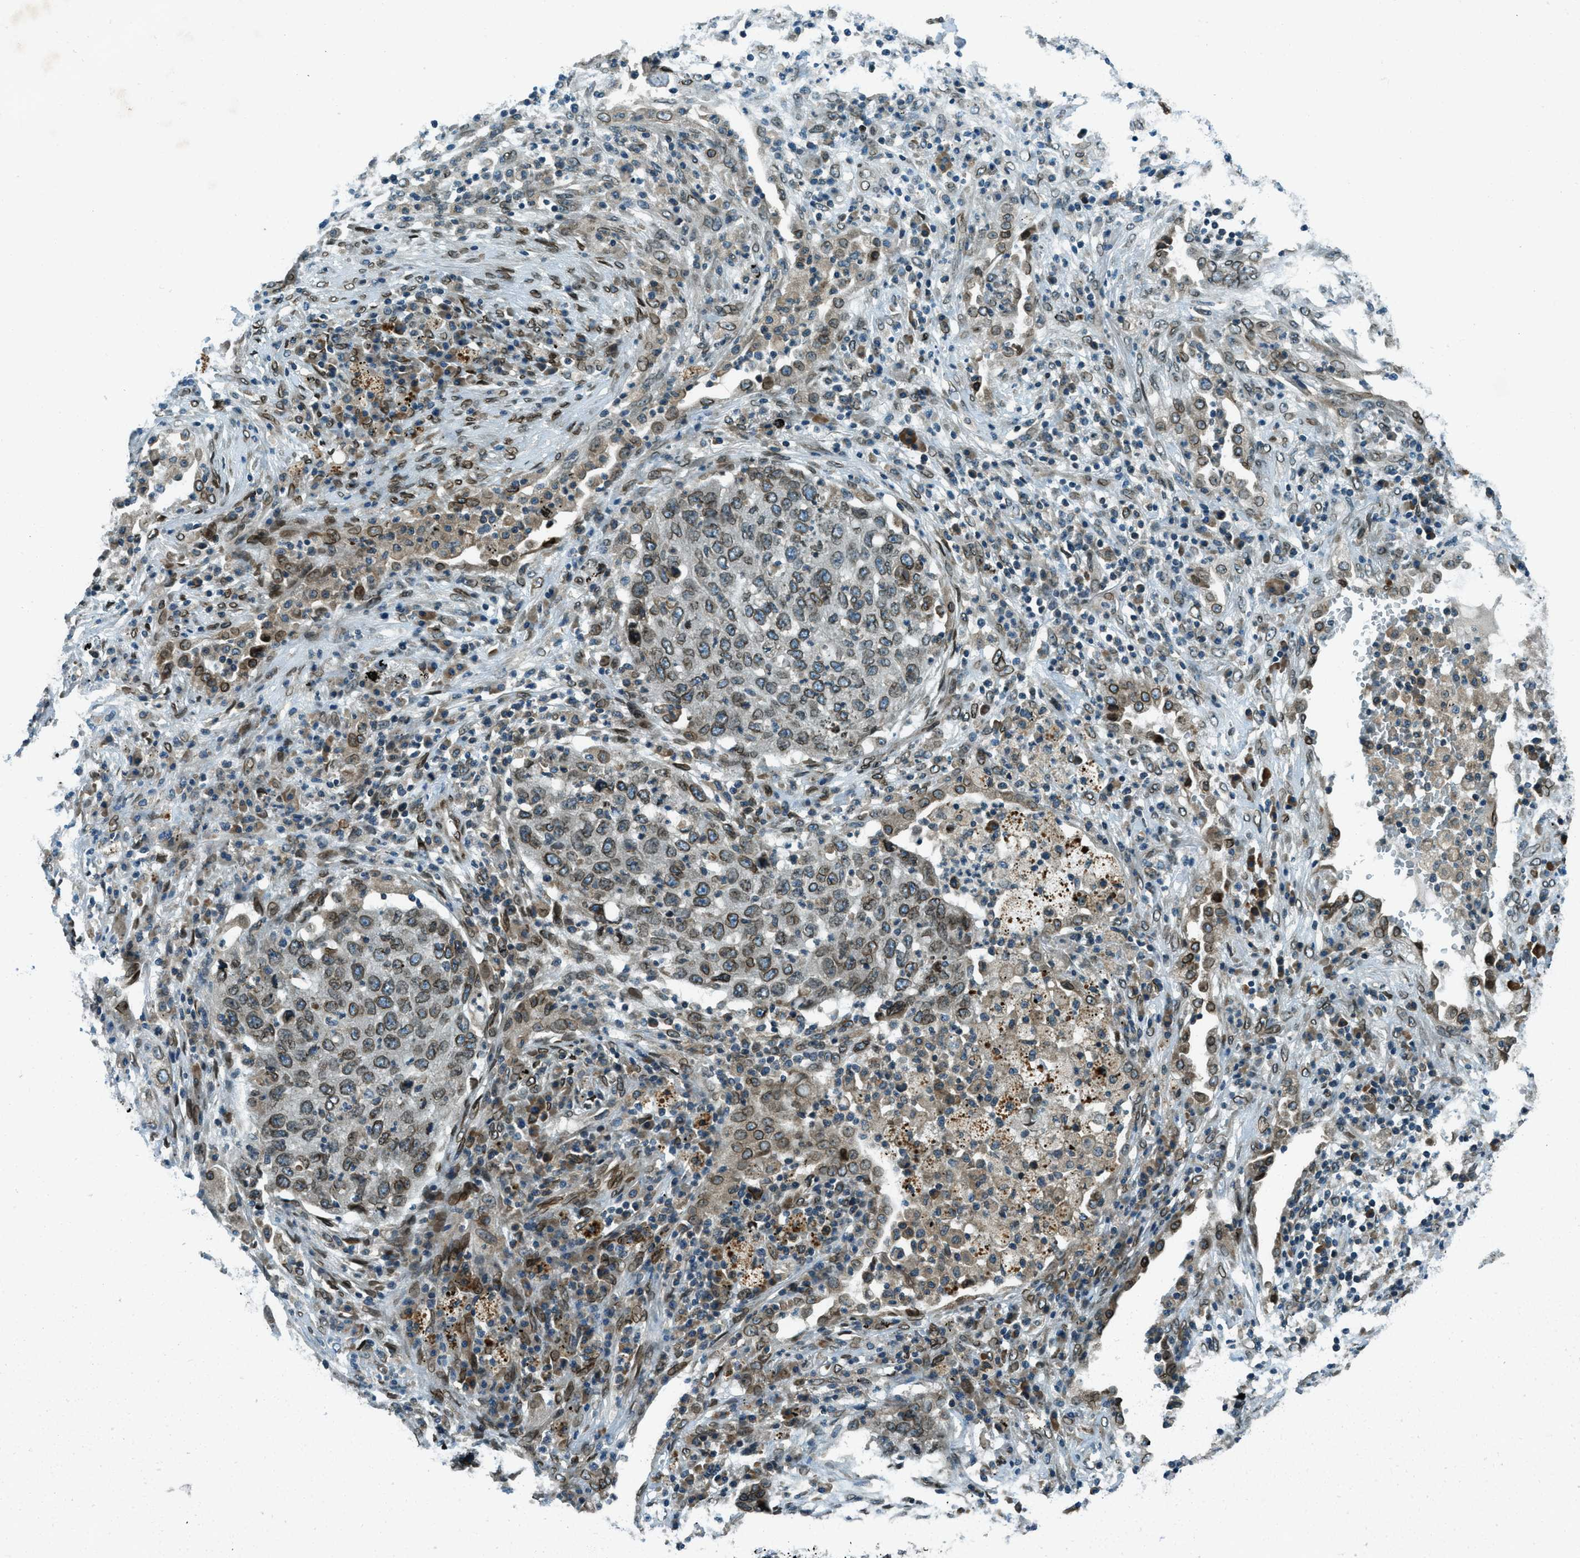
{"staining": {"intensity": "moderate", "quantity": ">75%", "location": "cytoplasmic/membranous,nuclear"}, "tissue": "lung cancer", "cell_type": "Tumor cells", "image_type": "cancer", "snomed": [{"axis": "morphology", "description": "Squamous cell carcinoma, NOS"}, {"axis": "topography", "description": "Lung"}], "caption": "Protein expression analysis of human lung cancer reveals moderate cytoplasmic/membranous and nuclear staining in approximately >75% of tumor cells.", "gene": "LEMD2", "patient": {"sex": "female", "age": 63}}